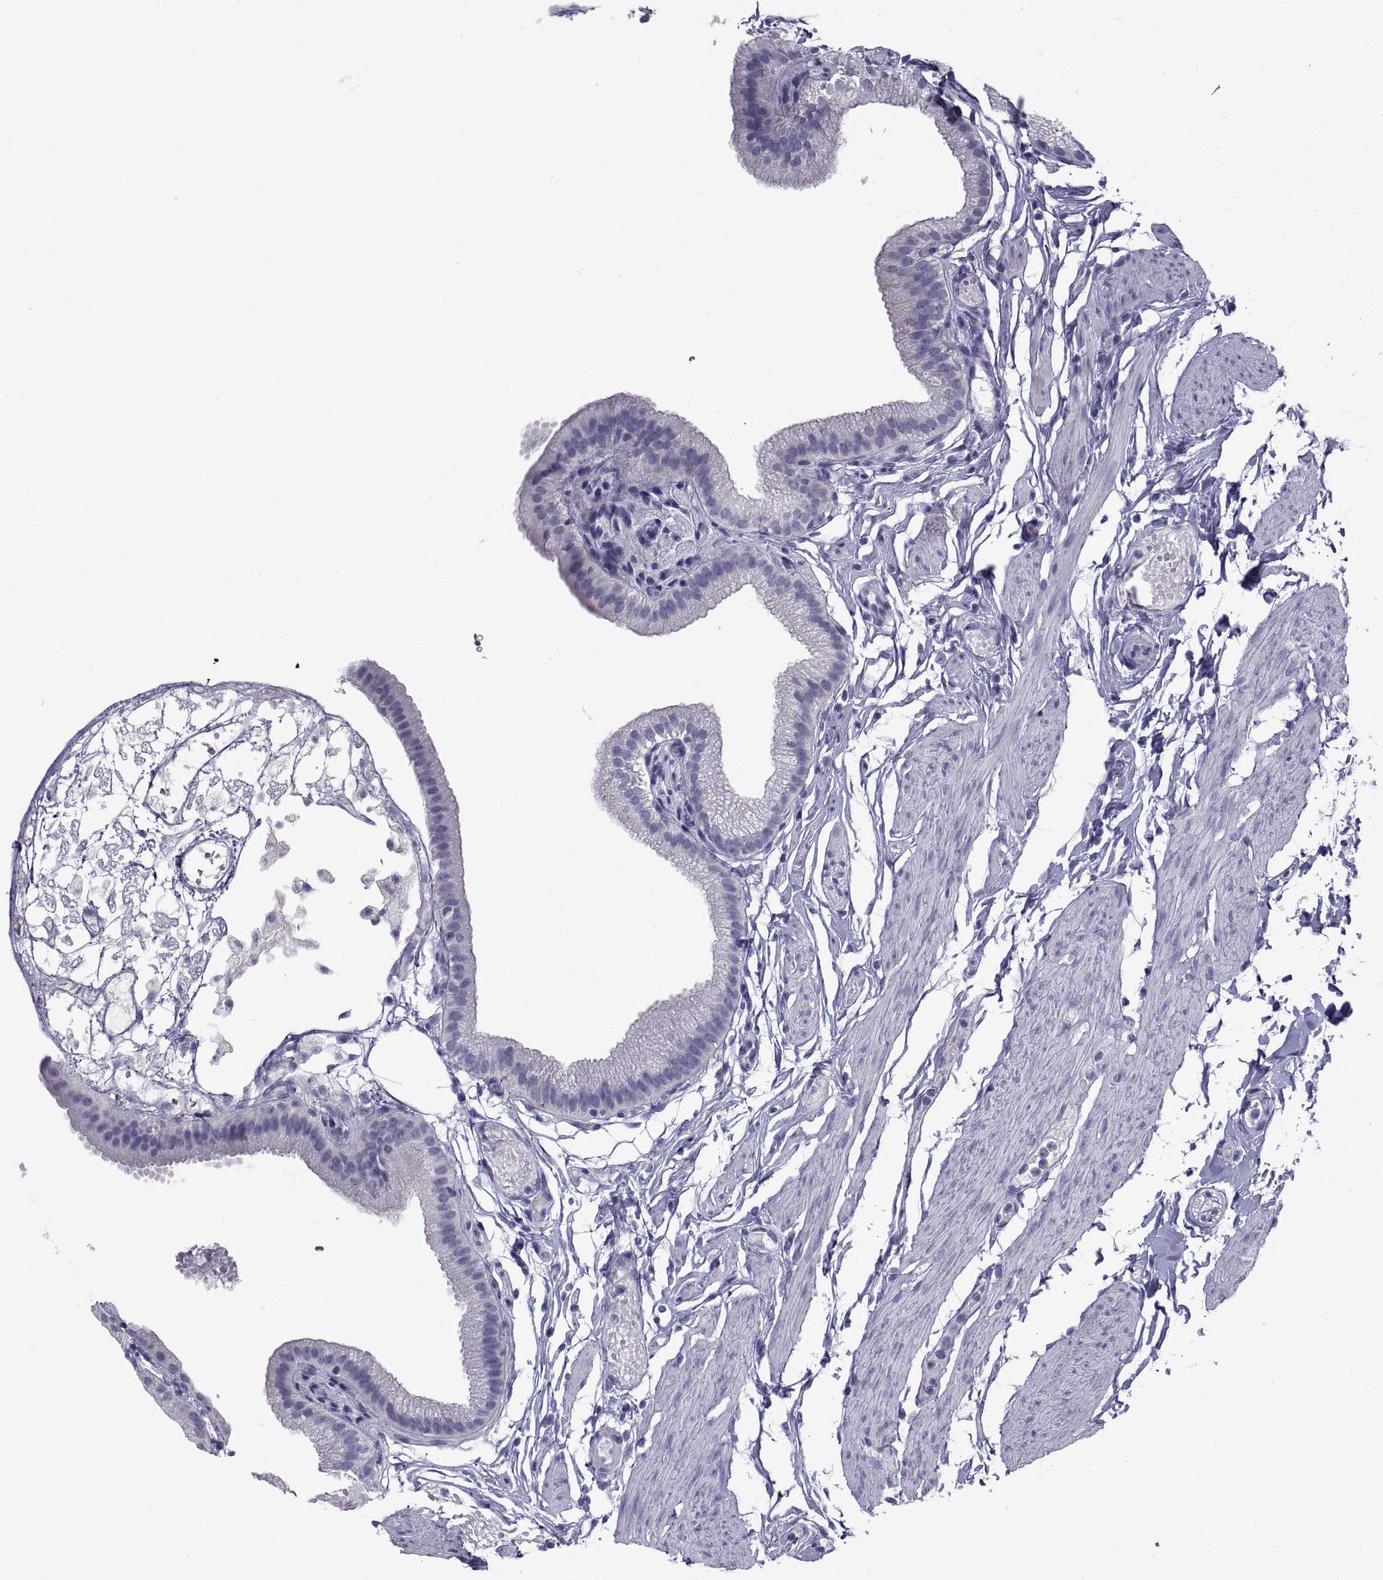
{"staining": {"intensity": "negative", "quantity": "none", "location": "none"}, "tissue": "gallbladder", "cell_type": "Glandular cells", "image_type": "normal", "snomed": [{"axis": "morphology", "description": "Normal tissue, NOS"}, {"axis": "topography", "description": "Gallbladder"}], "caption": "Gallbladder was stained to show a protein in brown. There is no significant positivity in glandular cells. (Stains: DAB immunohistochemistry (IHC) with hematoxylin counter stain, Microscopy: brightfield microscopy at high magnification).", "gene": "NPTX2", "patient": {"sex": "female", "age": 45}}